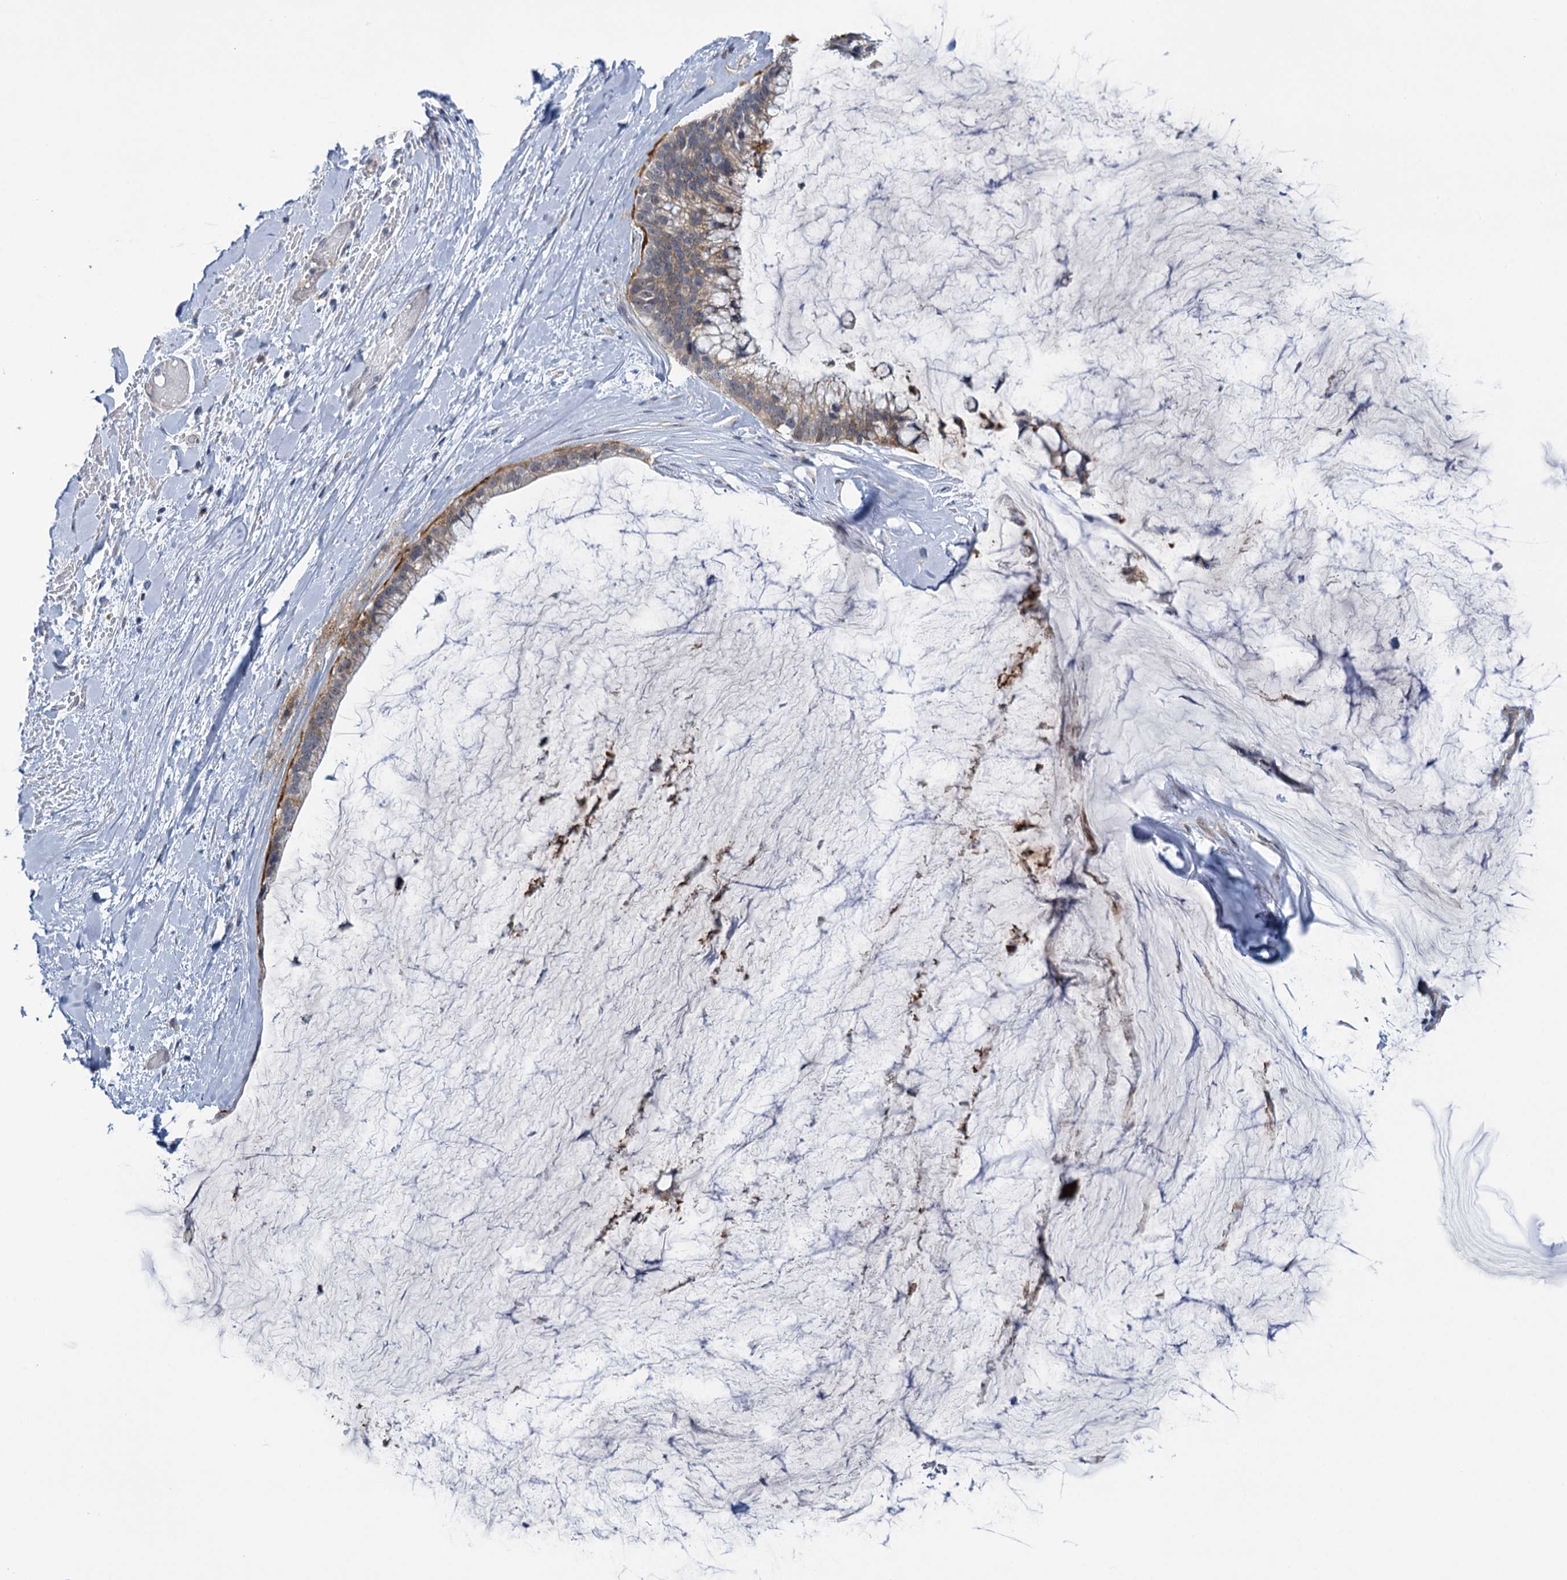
{"staining": {"intensity": "weak", "quantity": ">75%", "location": "cytoplasmic/membranous"}, "tissue": "ovarian cancer", "cell_type": "Tumor cells", "image_type": "cancer", "snomed": [{"axis": "morphology", "description": "Cystadenocarcinoma, mucinous, NOS"}, {"axis": "topography", "description": "Ovary"}], "caption": "DAB (3,3'-diaminobenzidine) immunohistochemical staining of human ovarian mucinous cystadenocarcinoma exhibits weak cytoplasmic/membranous protein positivity in approximately >75% of tumor cells.", "gene": "MBLAC2", "patient": {"sex": "female", "age": 39}}